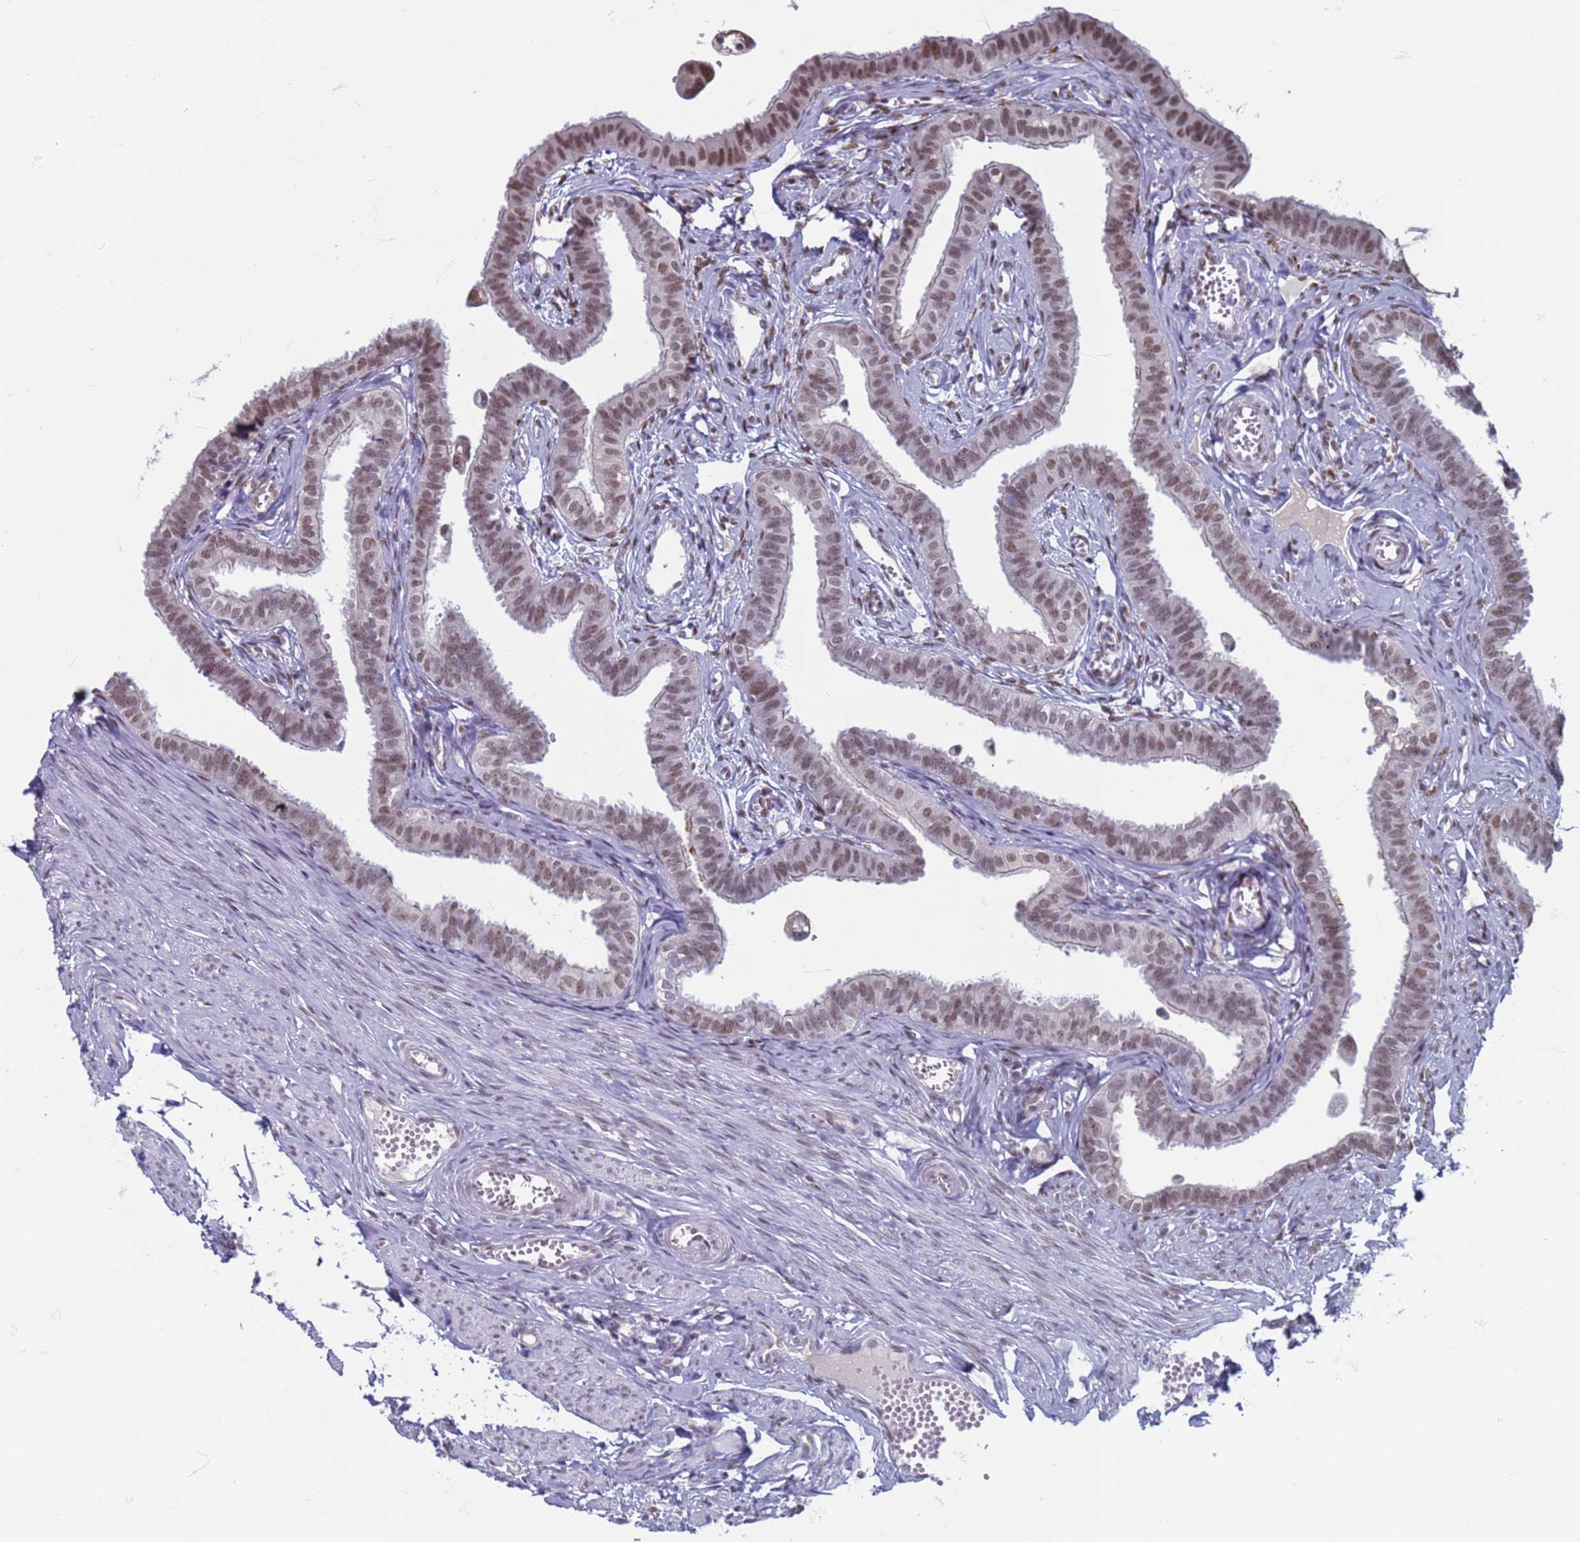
{"staining": {"intensity": "weak", "quantity": "25%-75%", "location": "nuclear"}, "tissue": "fallopian tube", "cell_type": "Glandular cells", "image_type": "normal", "snomed": [{"axis": "morphology", "description": "Normal tissue, NOS"}, {"axis": "morphology", "description": "Carcinoma, NOS"}, {"axis": "topography", "description": "Fallopian tube"}, {"axis": "topography", "description": "Ovary"}], "caption": "Immunohistochemistry micrograph of normal fallopian tube stained for a protein (brown), which exhibits low levels of weak nuclear expression in about 25%-75% of glandular cells.", "gene": "SAE1", "patient": {"sex": "female", "age": 59}}